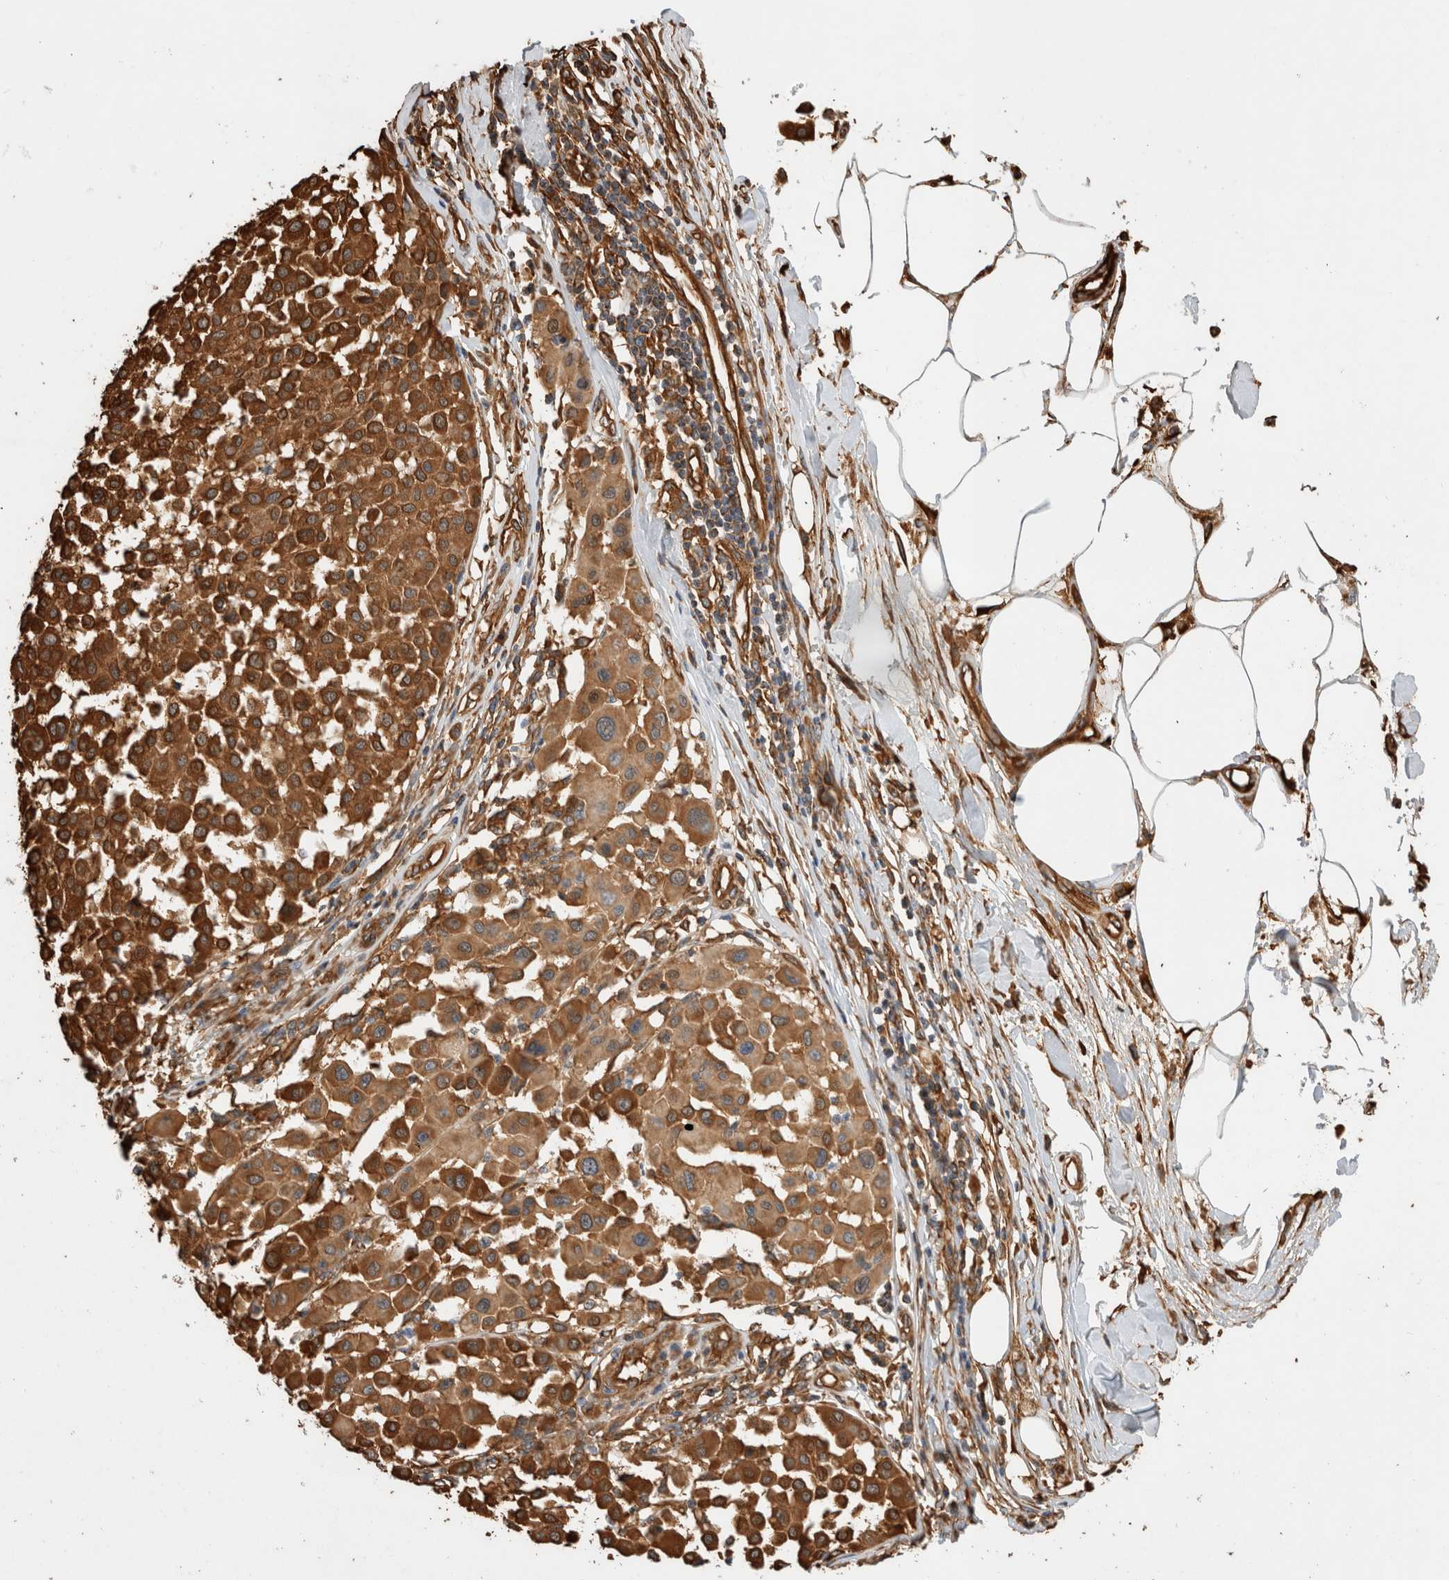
{"staining": {"intensity": "strong", "quantity": ">75%", "location": "cytoplasmic/membranous"}, "tissue": "melanoma", "cell_type": "Tumor cells", "image_type": "cancer", "snomed": [{"axis": "morphology", "description": "Malignant melanoma, Metastatic site"}, {"axis": "topography", "description": "Soft tissue"}], "caption": "Human malignant melanoma (metastatic site) stained with a protein marker demonstrates strong staining in tumor cells.", "gene": "ZNF397", "patient": {"sex": "male", "age": 41}}